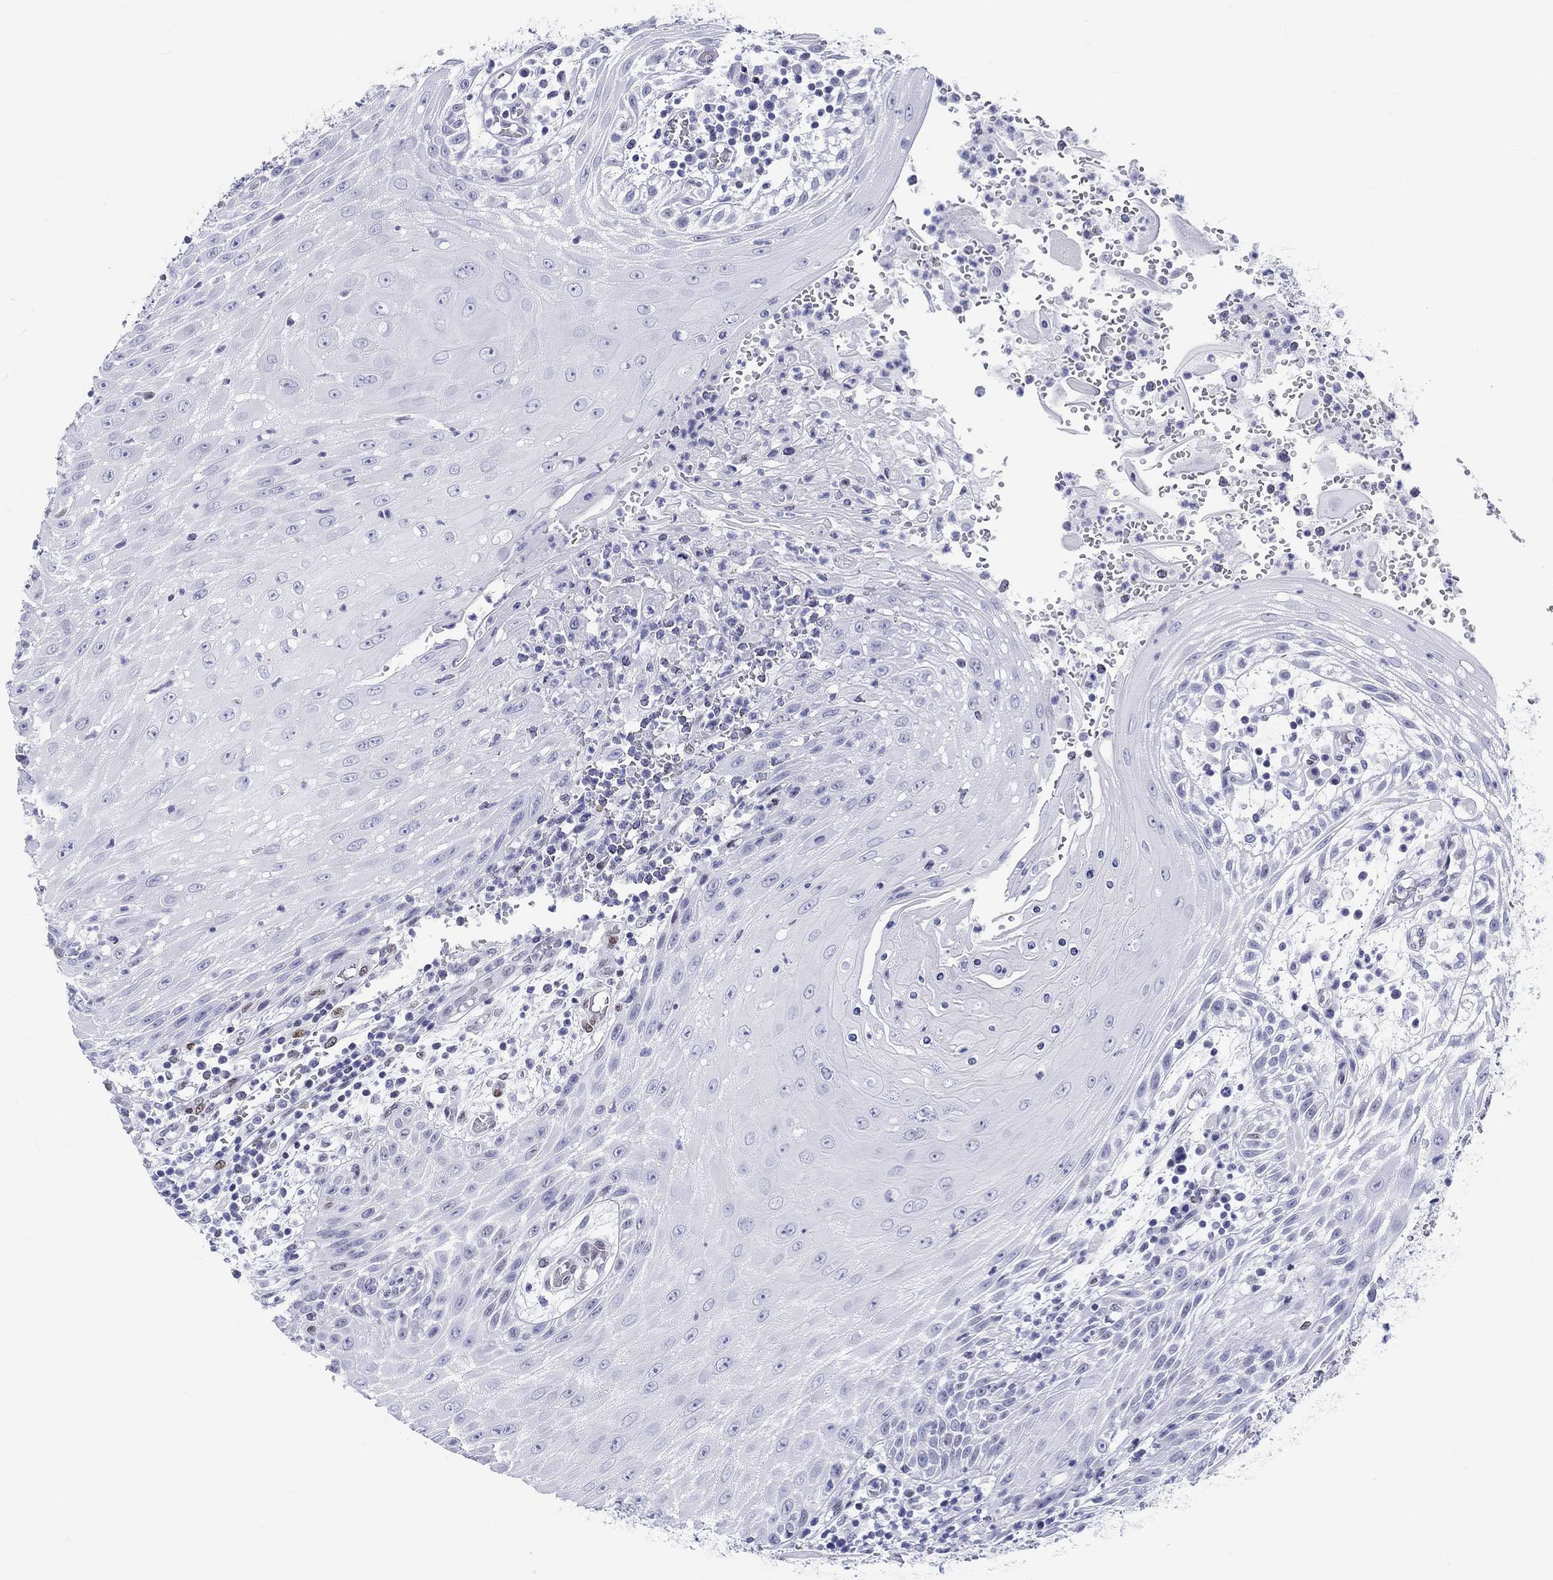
{"staining": {"intensity": "negative", "quantity": "none", "location": "none"}, "tissue": "head and neck cancer", "cell_type": "Tumor cells", "image_type": "cancer", "snomed": [{"axis": "morphology", "description": "Squamous cell carcinoma, NOS"}, {"axis": "topography", "description": "Oral tissue"}, {"axis": "topography", "description": "Head-Neck"}], "caption": "Immunohistochemical staining of head and neck cancer (squamous cell carcinoma) displays no significant positivity in tumor cells.", "gene": "H1-1", "patient": {"sex": "male", "age": 58}}